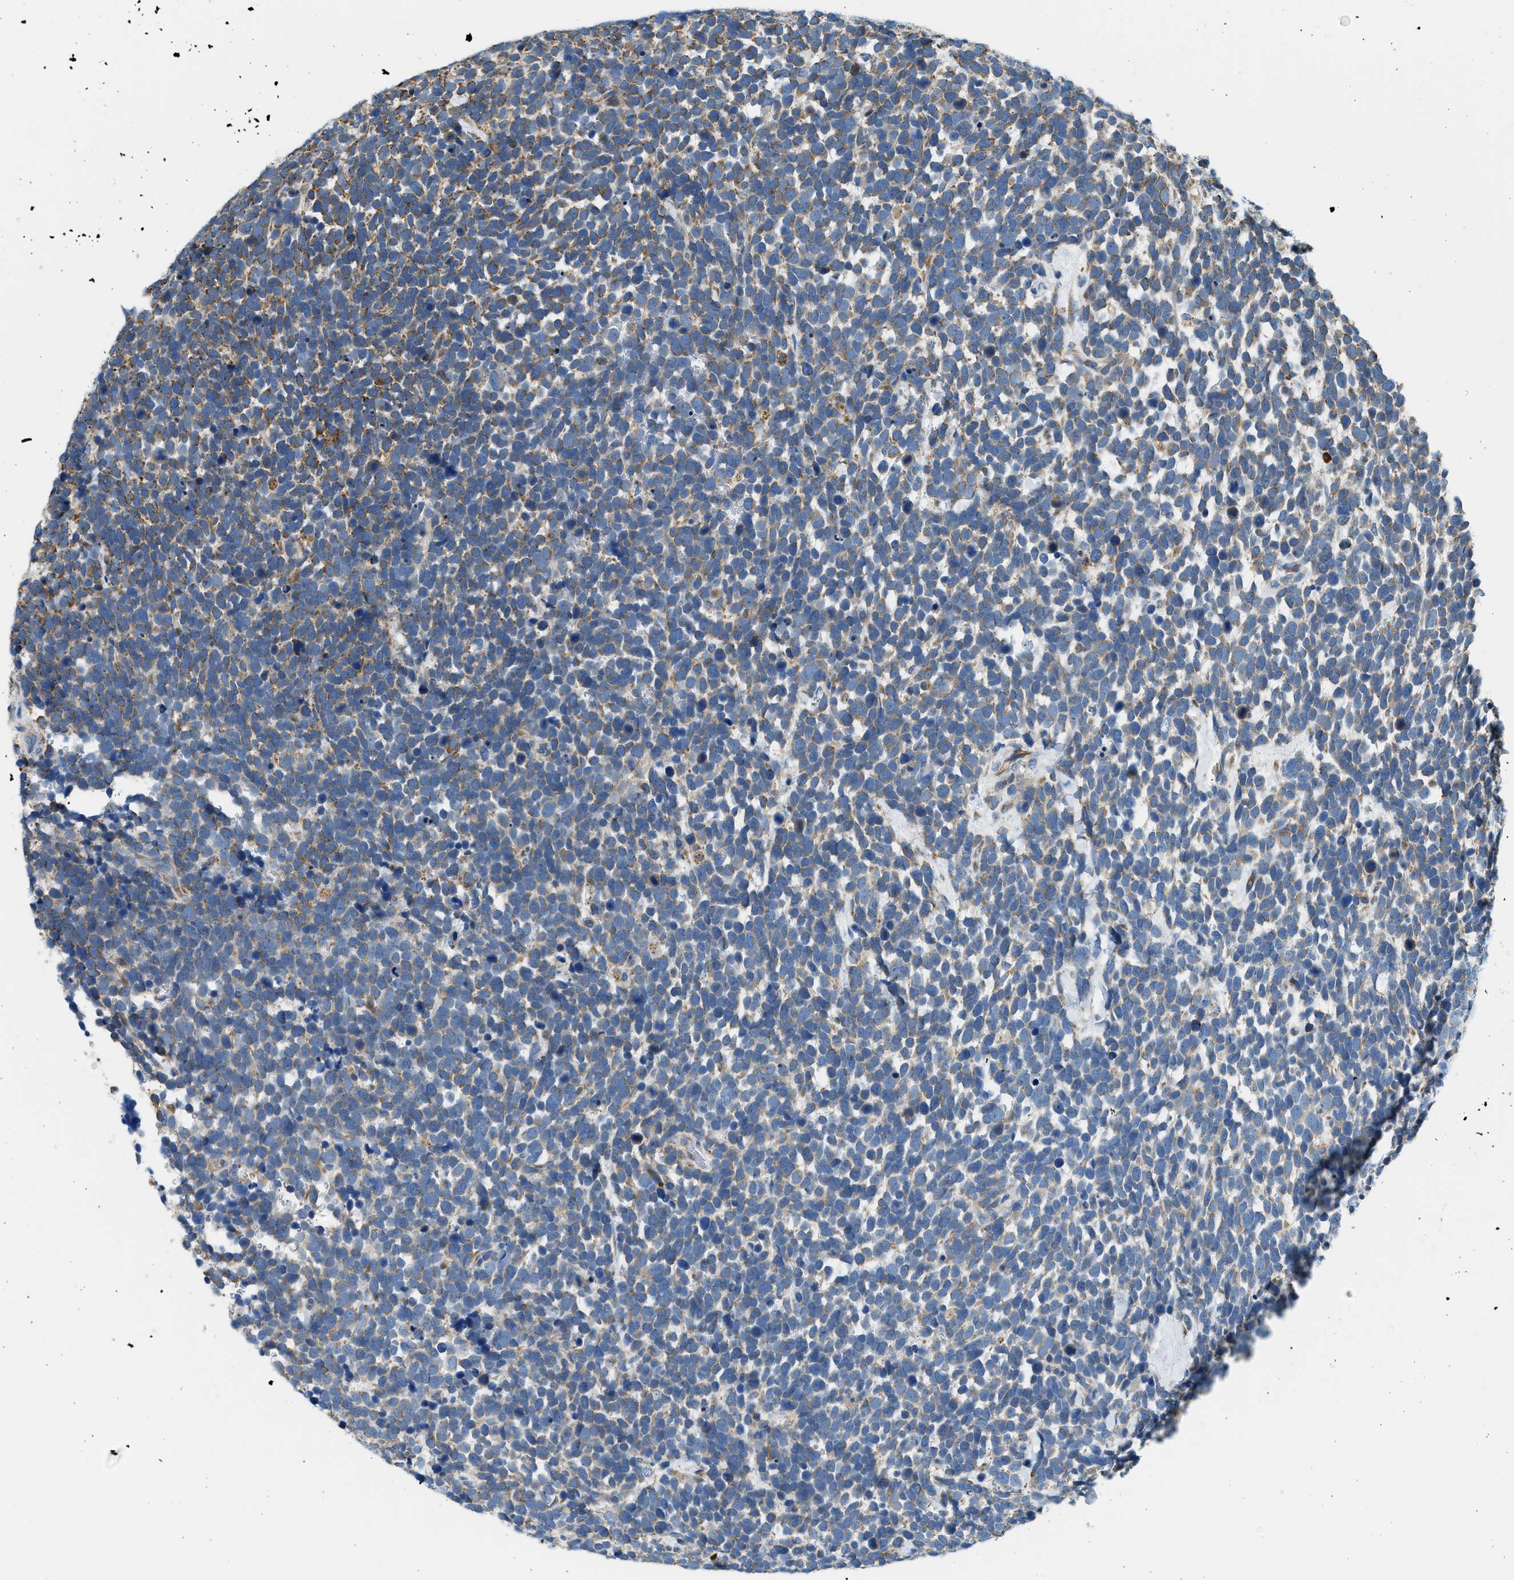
{"staining": {"intensity": "moderate", "quantity": "<25%", "location": "cytoplasmic/membranous"}, "tissue": "urothelial cancer", "cell_type": "Tumor cells", "image_type": "cancer", "snomed": [{"axis": "morphology", "description": "Urothelial carcinoma, High grade"}, {"axis": "topography", "description": "Urinary bladder"}], "caption": "Immunohistochemistry (DAB (3,3'-diaminobenzidine)) staining of urothelial cancer demonstrates moderate cytoplasmic/membranous protein positivity in approximately <25% of tumor cells.", "gene": "CNTN6", "patient": {"sex": "female", "age": 82}}